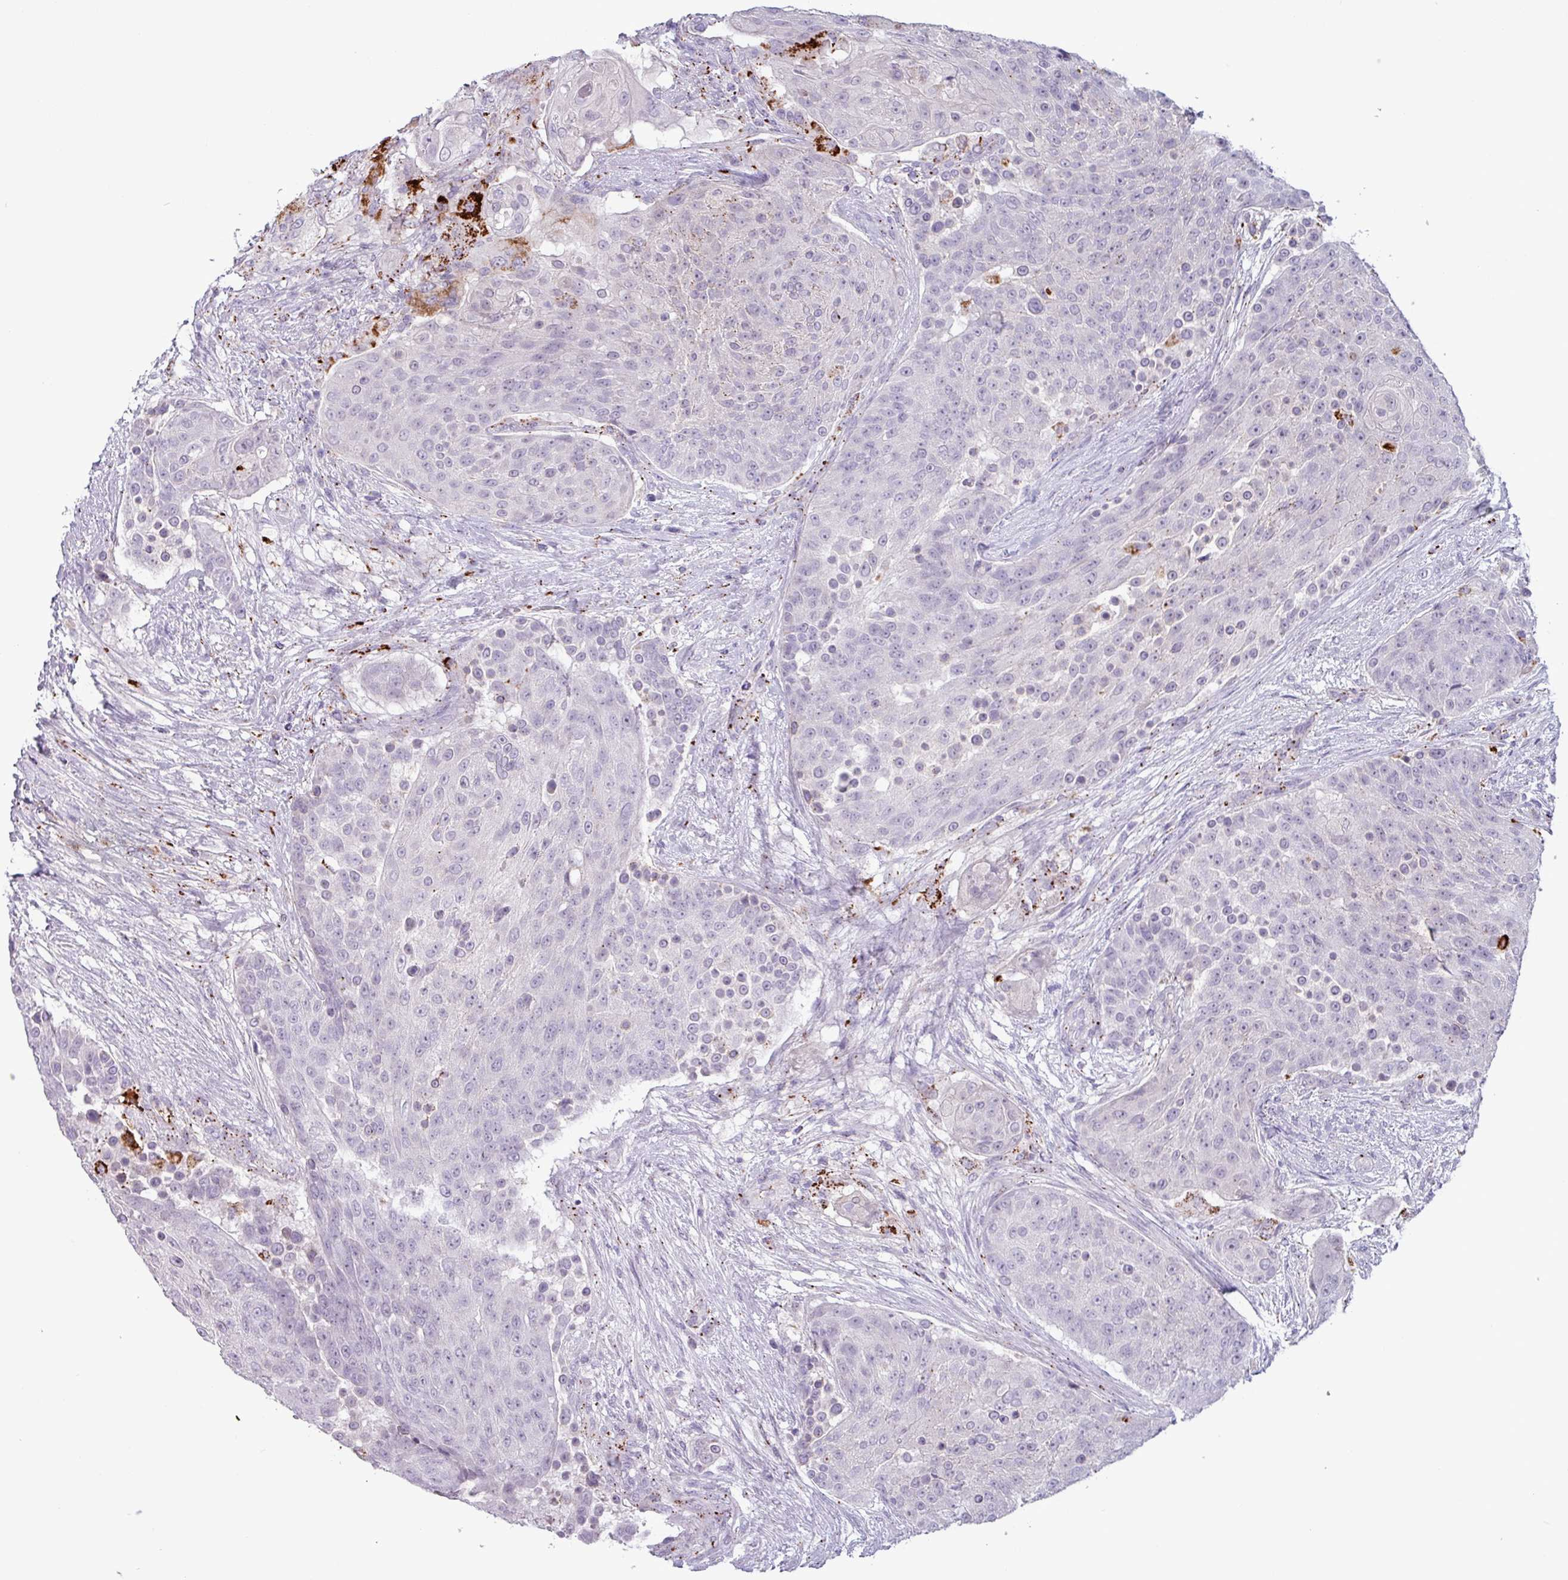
{"staining": {"intensity": "strong", "quantity": "<25%", "location": "cytoplasmic/membranous"}, "tissue": "urothelial cancer", "cell_type": "Tumor cells", "image_type": "cancer", "snomed": [{"axis": "morphology", "description": "Urothelial carcinoma, High grade"}, {"axis": "topography", "description": "Urinary bladder"}], "caption": "Protein staining exhibits strong cytoplasmic/membranous positivity in about <25% of tumor cells in urothelial cancer.", "gene": "PLIN2", "patient": {"sex": "female", "age": 63}}